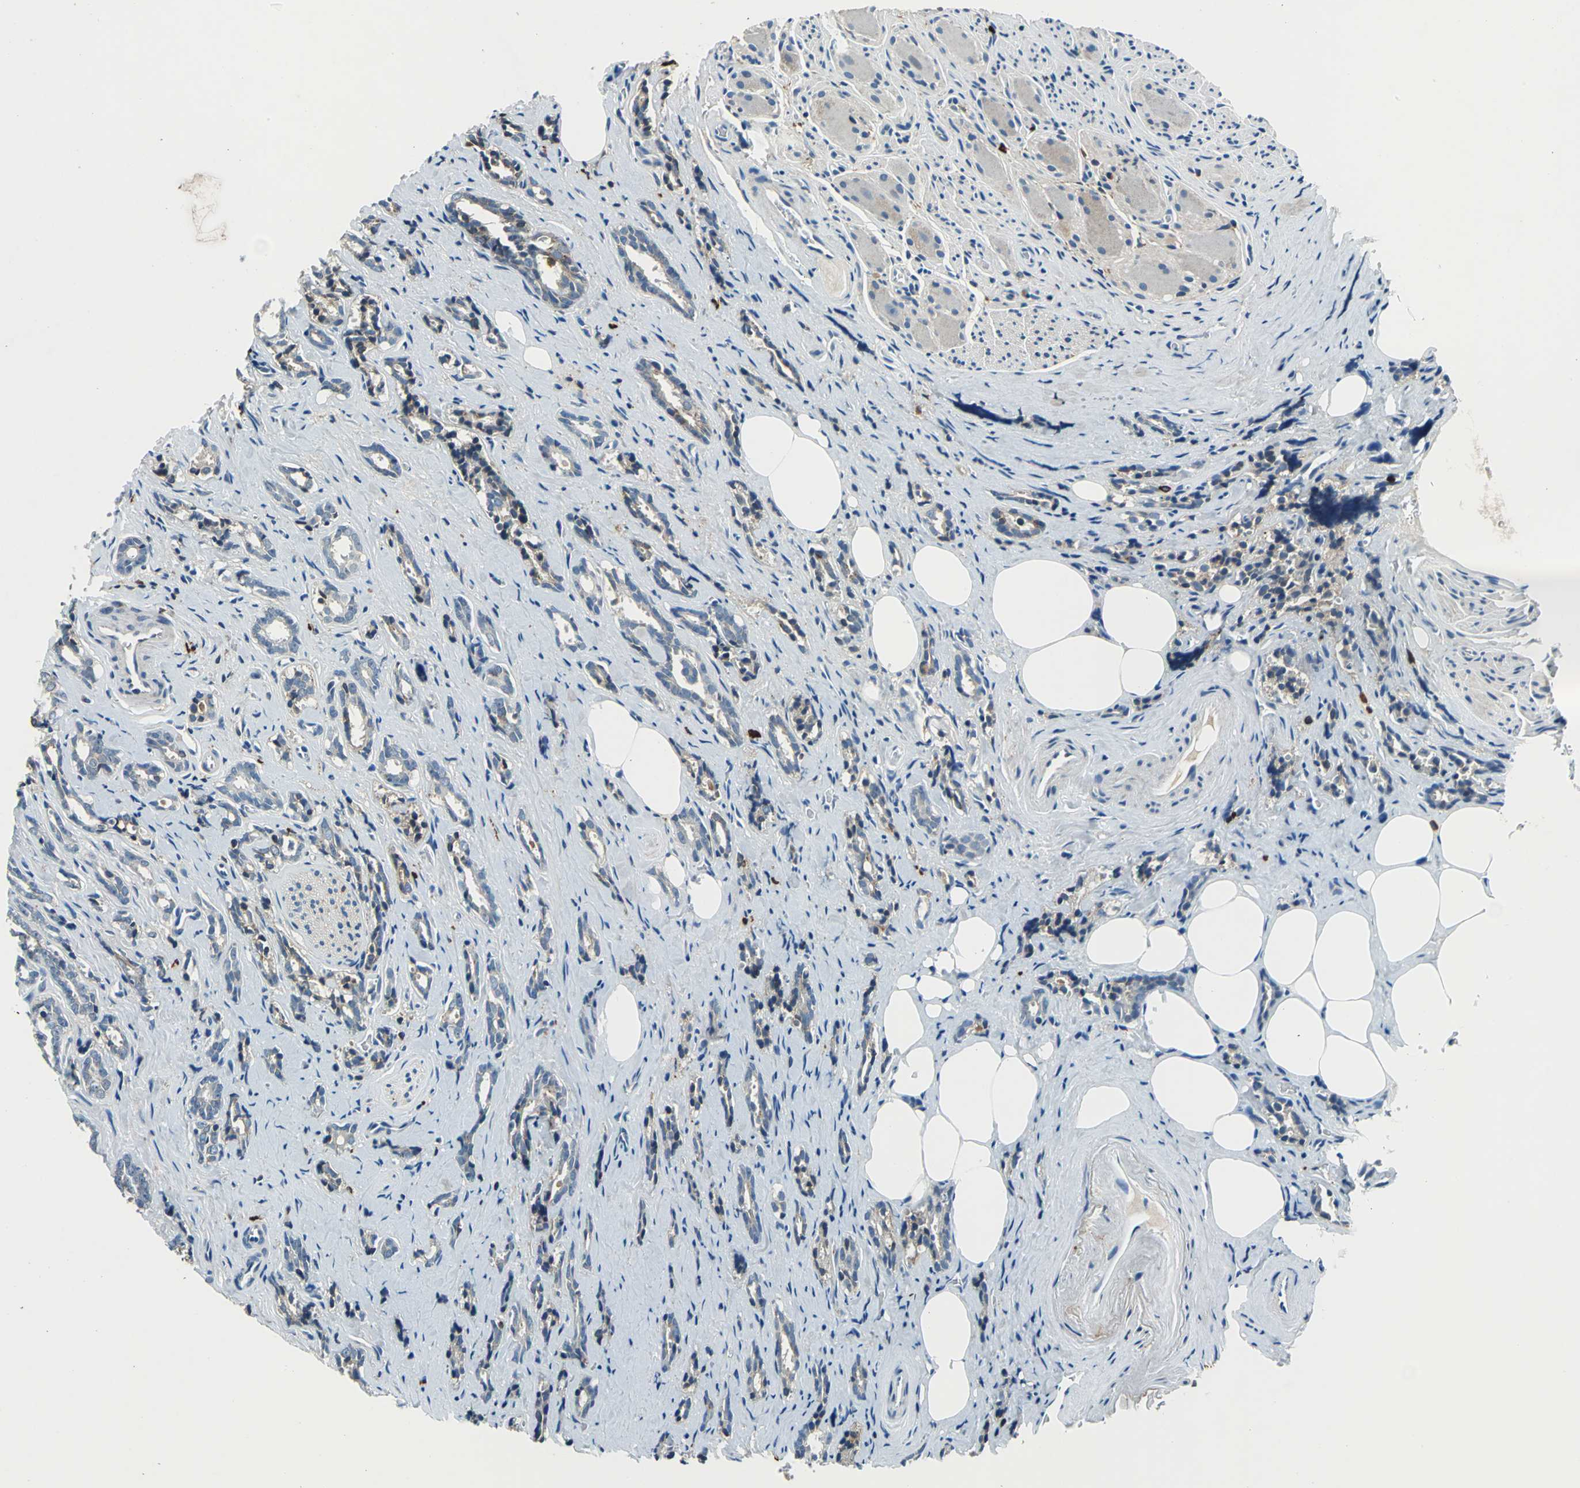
{"staining": {"intensity": "weak", "quantity": "<25%", "location": "cytoplasmic/membranous"}, "tissue": "prostate cancer", "cell_type": "Tumor cells", "image_type": "cancer", "snomed": [{"axis": "morphology", "description": "Adenocarcinoma, High grade"}, {"axis": "topography", "description": "Prostate"}], "caption": "Immunohistochemical staining of prostate cancer (adenocarcinoma (high-grade)) demonstrates no significant expression in tumor cells. Nuclei are stained in blue.", "gene": "SLC19A2", "patient": {"sex": "male", "age": 67}}